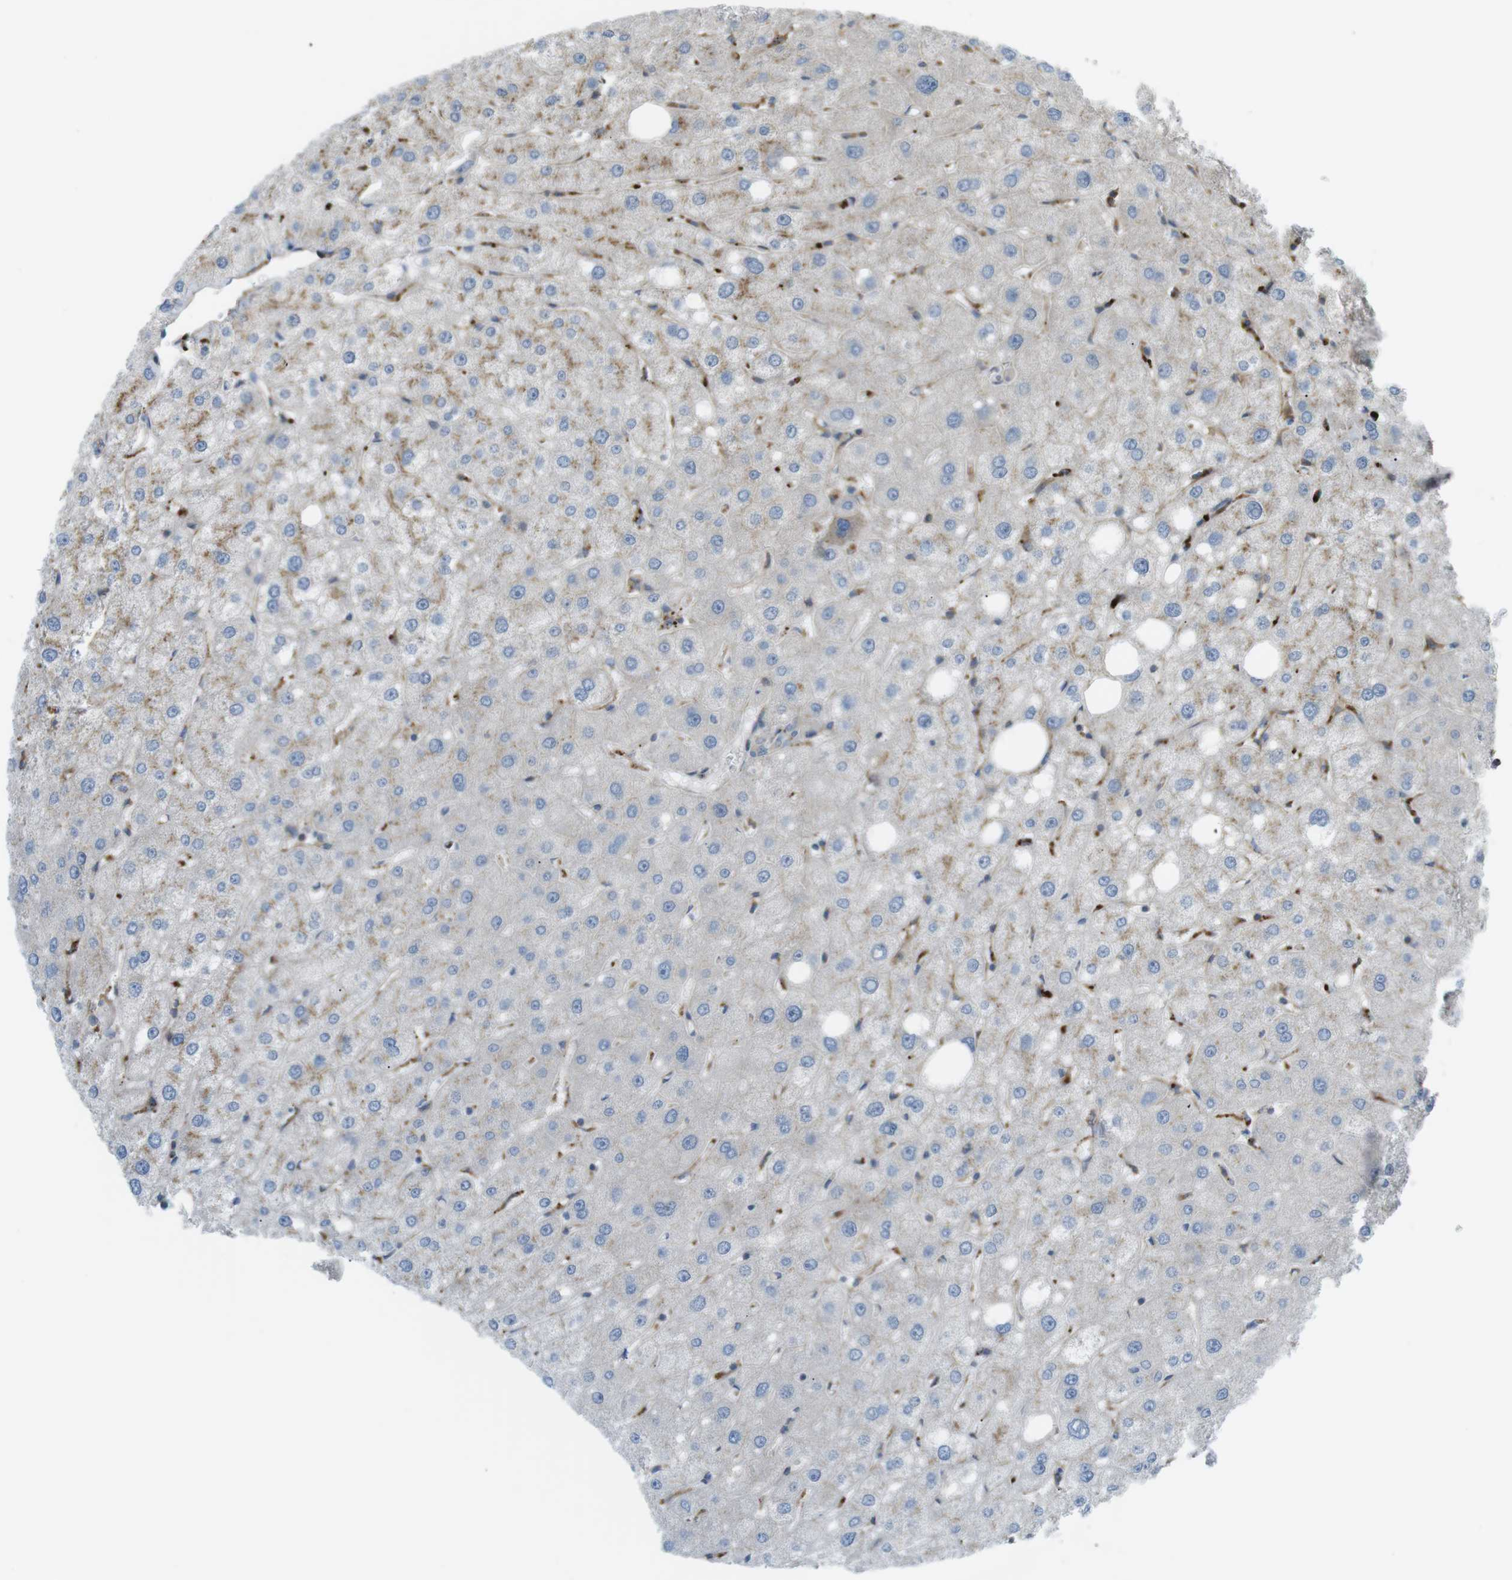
{"staining": {"intensity": "weak", "quantity": "25%-75%", "location": "cytoplasmic/membranous"}, "tissue": "liver", "cell_type": "Cholangiocytes", "image_type": "normal", "snomed": [{"axis": "morphology", "description": "Normal tissue, NOS"}, {"axis": "topography", "description": "Liver"}], "caption": "Weak cytoplasmic/membranous protein expression is identified in about 25%-75% of cholangiocytes in liver.", "gene": "KANK2", "patient": {"sex": "male", "age": 73}}